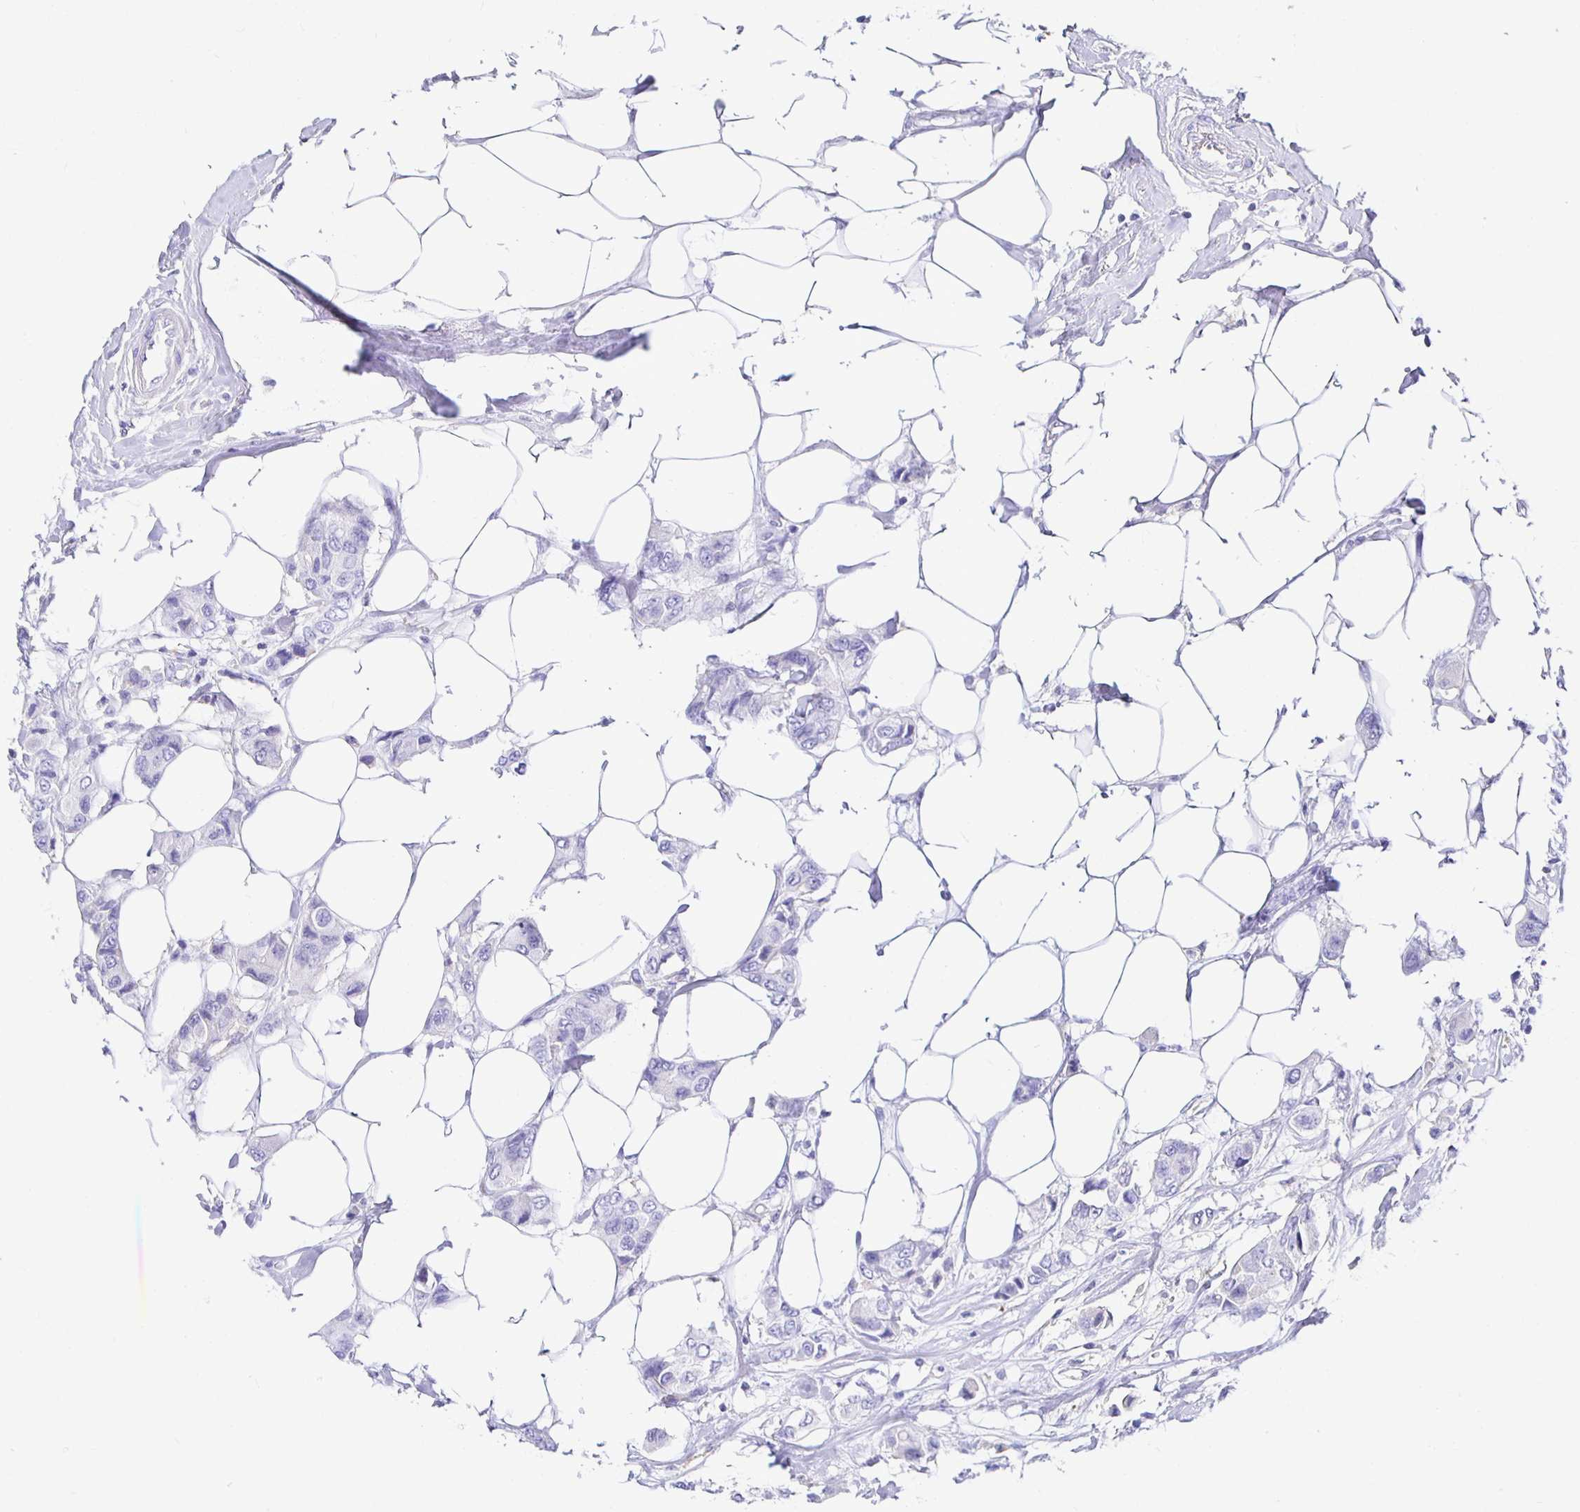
{"staining": {"intensity": "negative", "quantity": "none", "location": "none"}, "tissue": "breast cancer", "cell_type": "Tumor cells", "image_type": "cancer", "snomed": [{"axis": "morphology", "description": "Lobular carcinoma"}, {"axis": "topography", "description": "Breast"}], "caption": "IHC histopathology image of human breast cancer (lobular carcinoma) stained for a protein (brown), which shows no positivity in tumor cells.", "gene": "UMOD", "patient": {"sex": "female", "age": 51}}